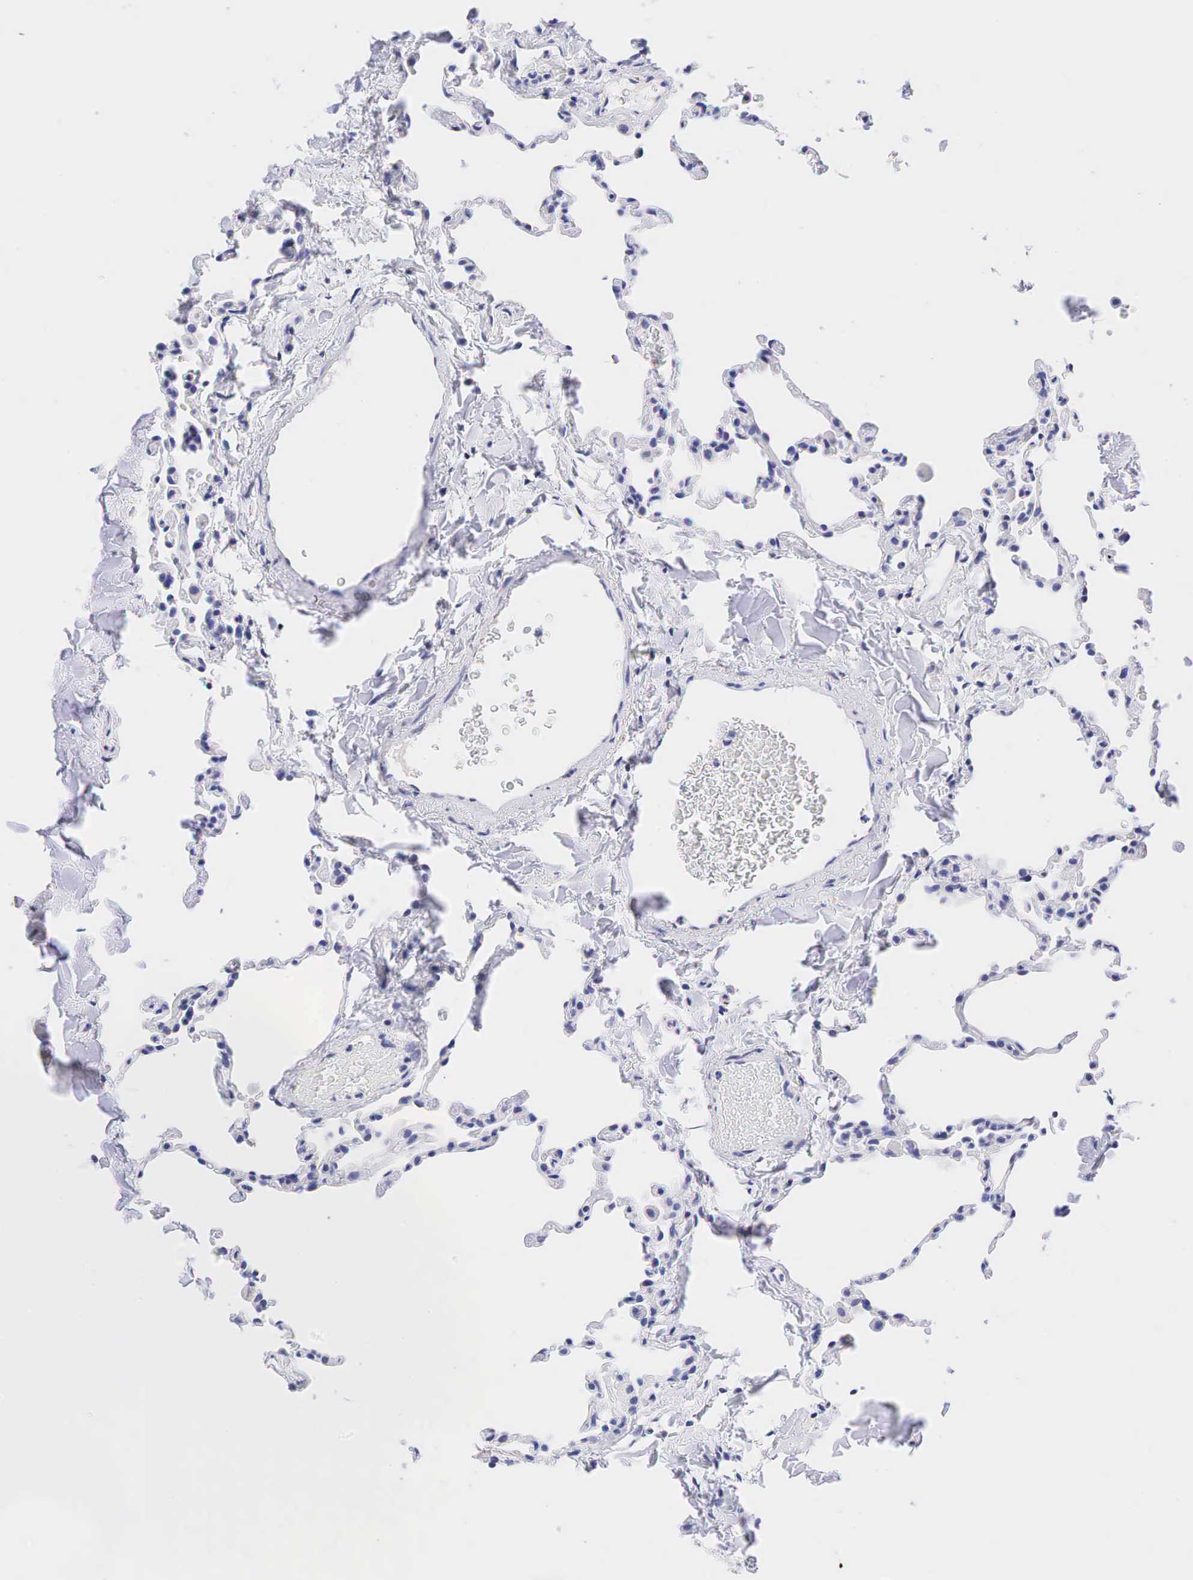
{"staining": {"intensity": "negative", "quantity": "none", "location": "none"}, "tissue": "lung", "cell_type": "Alveolar cells", "image_type": "normal", "snomed": [{"axis": "morphology", "description": "Normal tissue, NOS"}, {"axis": "topography", "description": "Lung"}], "caption": "Immunohistochemical staining of benign human lung reveals no significant staining in alveolar cells.", "gene": "AR", "patient": {"sex": "female", "age": 61}}